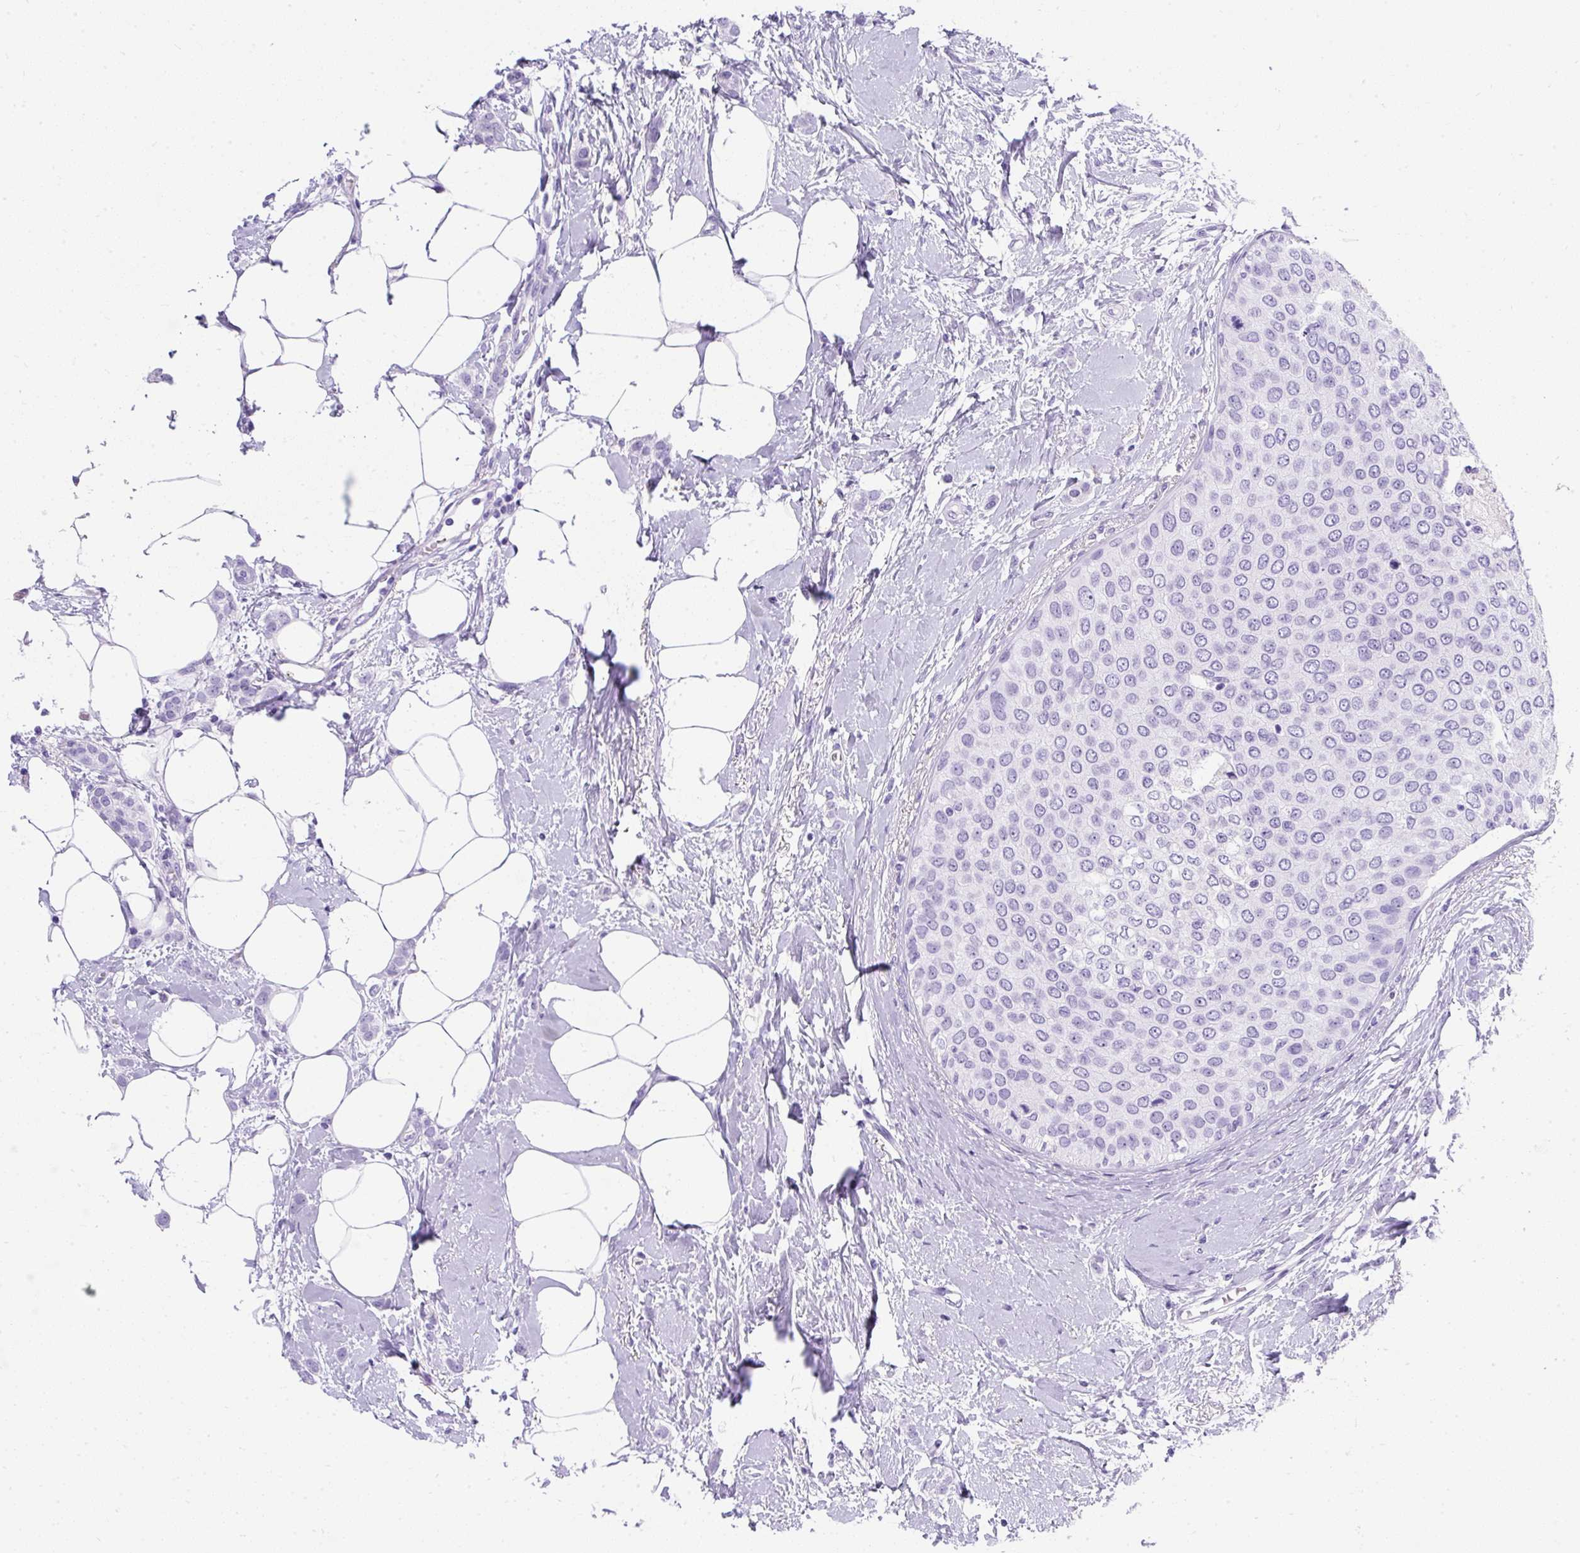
{"staining": {"intensity": "negative", "quantity": "none", "location": "none"}, "tissue": "breast cancer", "cell_type": "Tumor cells", "image_type": "cancer", "snomed": [{"axis": "morphology", "description": "Duct carcinoma"}, {"axis": "topography", "description": "Breast"}], "caption": "The immunohistochemistry photomicrograph has no significant expression in tumor cells of breast cancer tissue. The staining was performed using DAB (3,3'-diaminobenzidine) to visualize the protein expression in brown, while the nuclei were stained in blue with hematoxylin (Magnification: 20x).", "gene": "PVALB", "patient": {"sex": "female", "age": 72}}